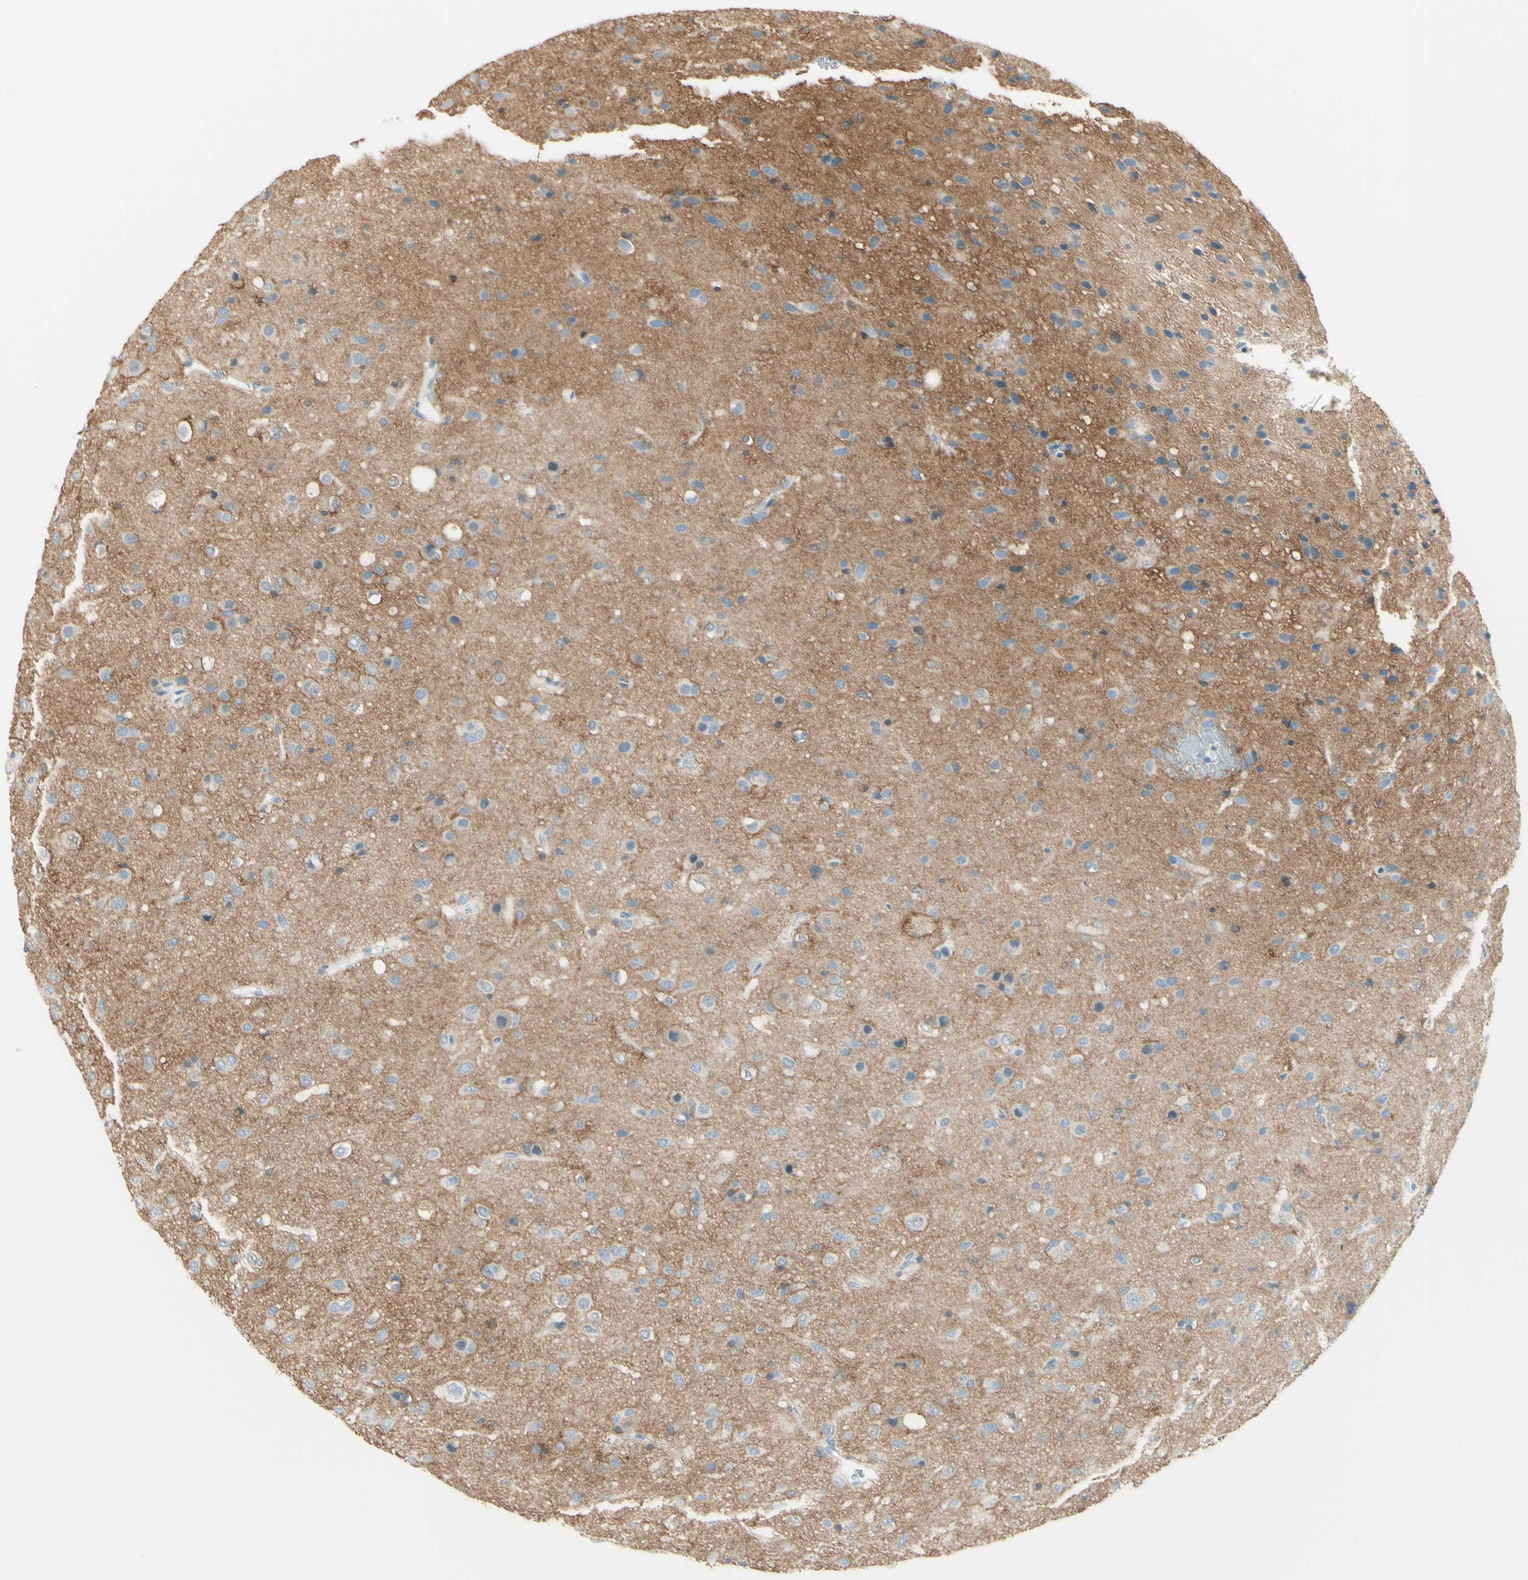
{"staining": {"intensity": "negative", "quantity": "none", "location": "none"}, "tissue": "glioma", "cell_type": "Tumor cells", "image_type": "cancer", "snomed": [{"axis": "morphology", "description": "Glioma, malignant, Low grade"}, {"axis": "topography", "description": "Brain"}], "caption": "Histopathology image shows no significant protein expression in tumor cells of glioma.", "gene": "NCBP2L", "patient": {"sex": "male", "age": 77}}